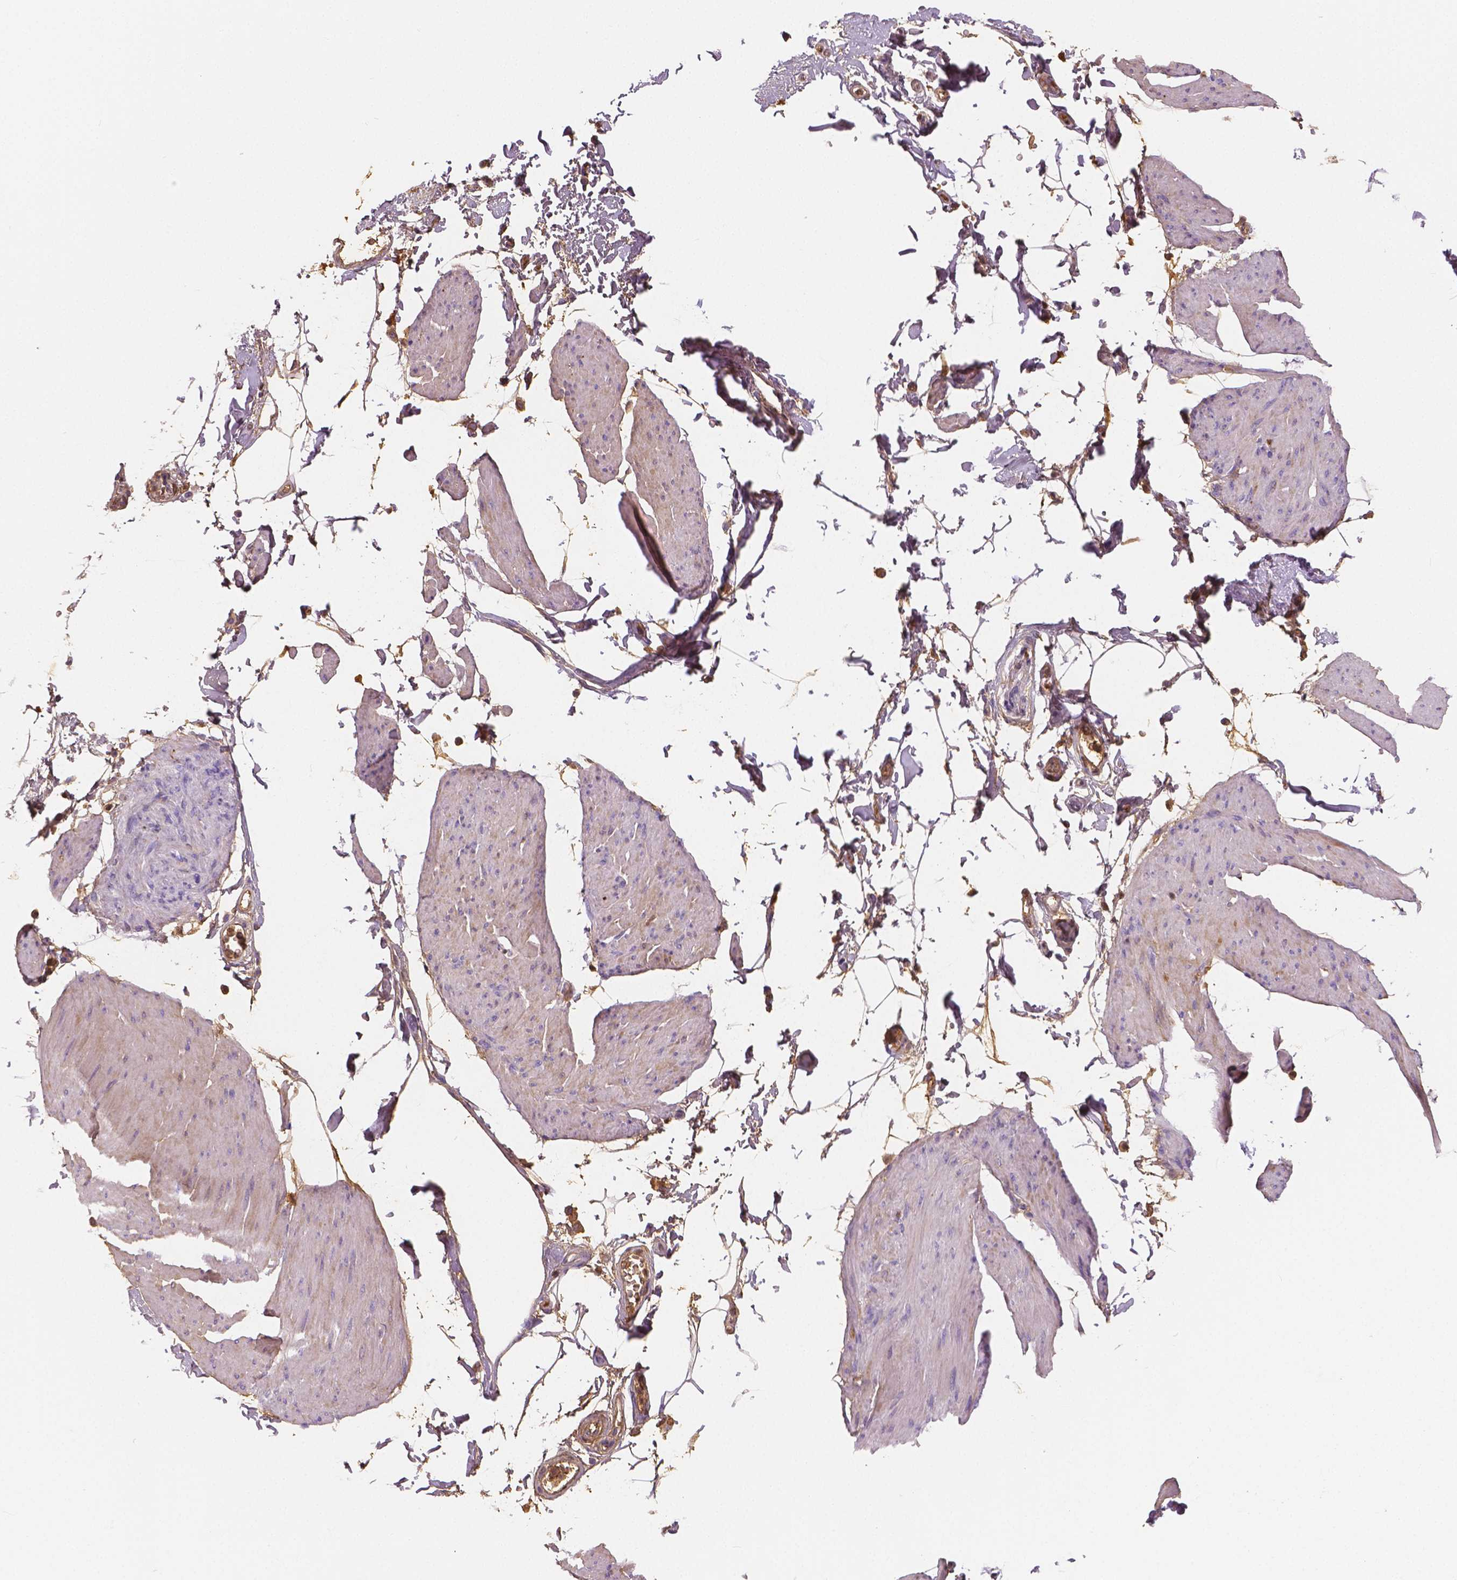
{"staining": {"intensity": "weak", "quantity": "<25%", "location": "cytoplasmic/membranous"}, "tissue": "smooth muscle", "cell_type": "Smooth muscle cells", "image_type": "normal", "snomed": [{"axis": "morphology", "description": "Normal tissue, NOS"}, {"axis": "topography", "description": "Adipose tissue"}, {"axis": "topography", "description": "Smooth muscle"}, {"axis": "topography", "description": "Peripheral nerve tissue"}], "caption": "Smooth muscle cells are negative for protein expression in benign human smooth muscle. (Immunohistochemistry, brightfield microscopy, high magnification).", "gene": "APOA4", "patient": {"sex": "male", "age": 83}}